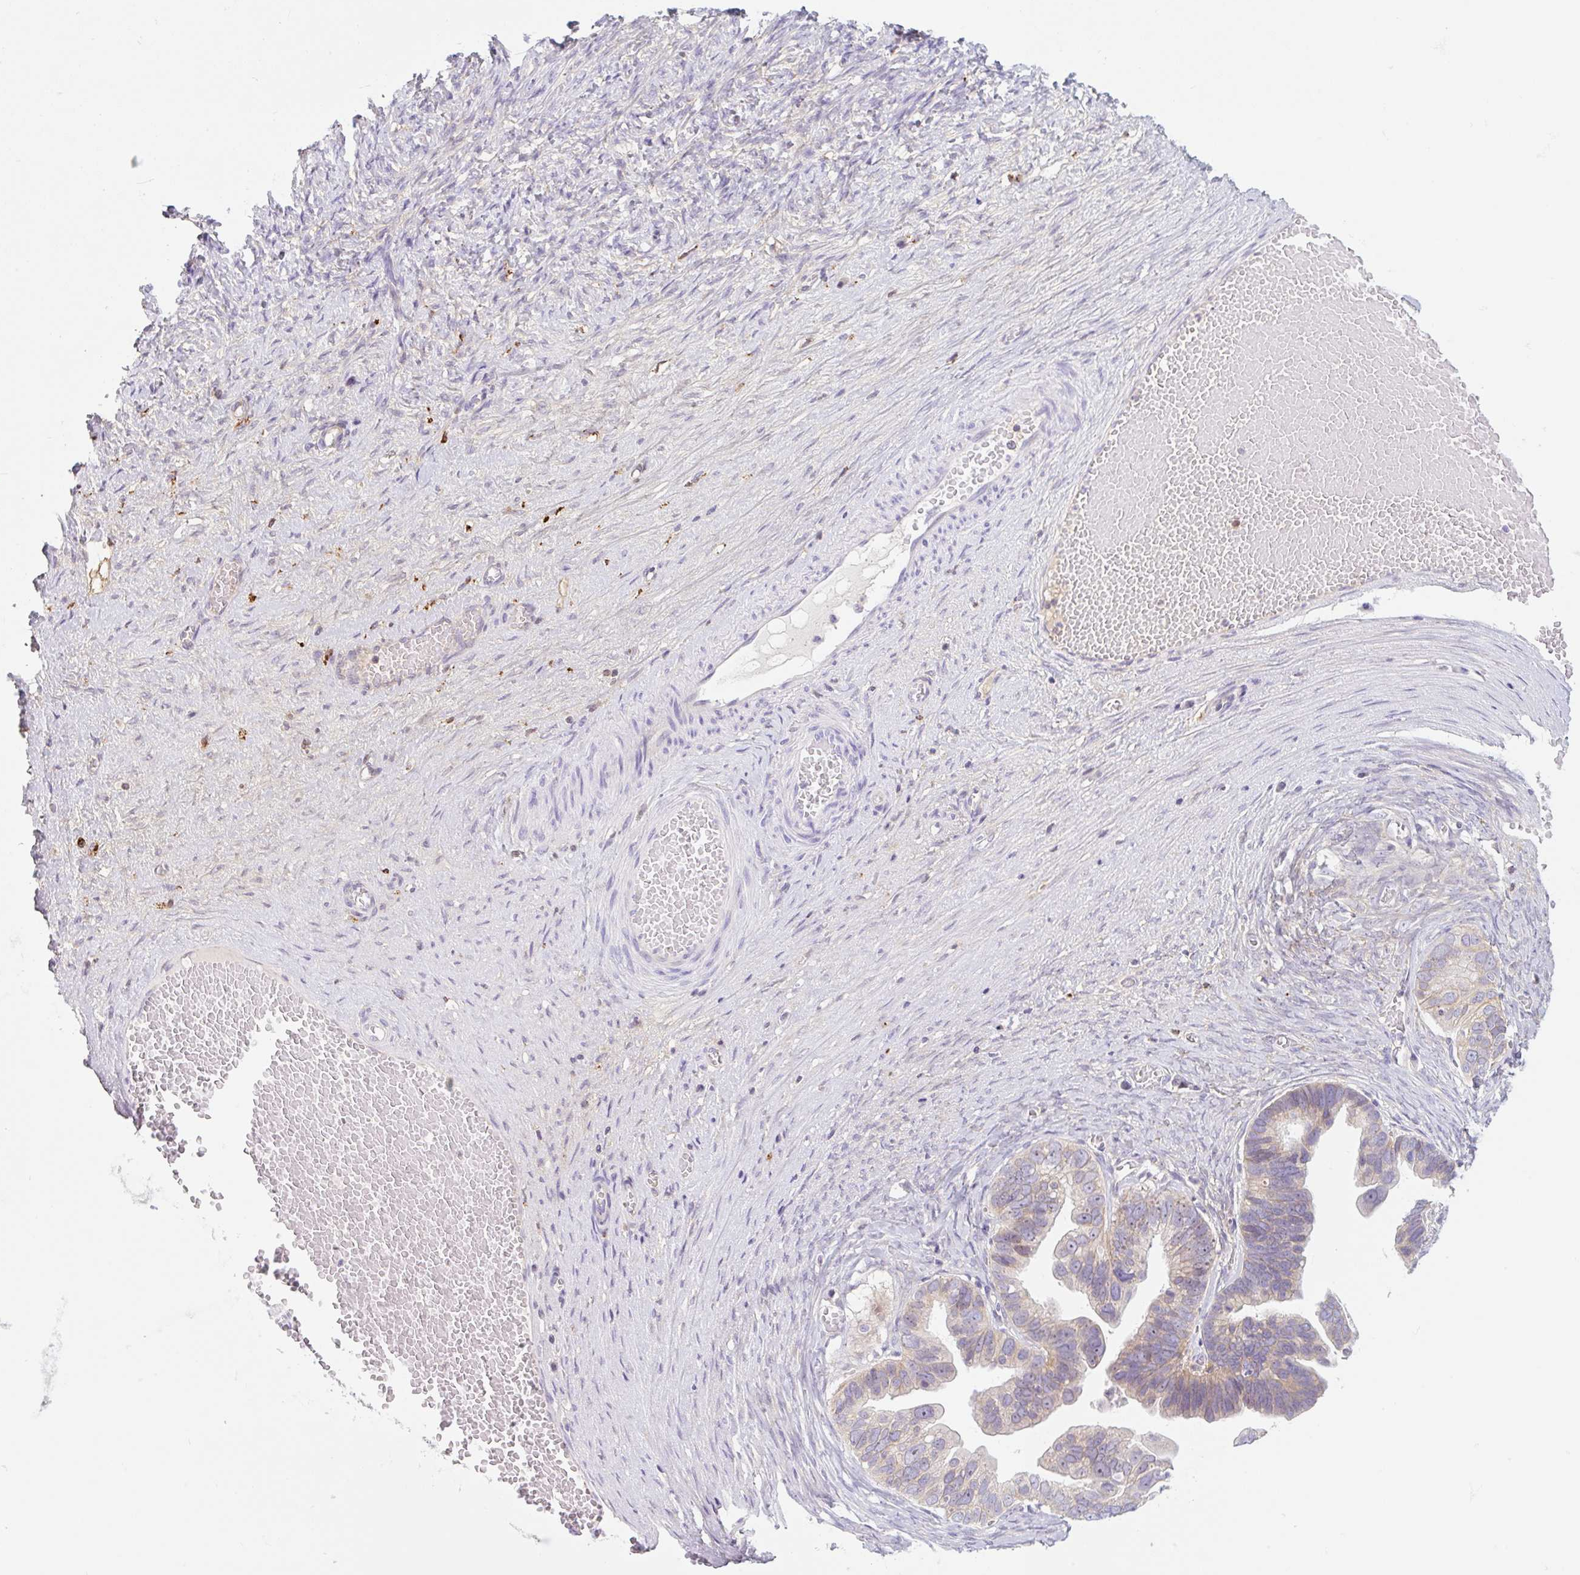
{"staining": {"intensity": "weak", "quantity": "25%-75%", "location": "cytoplasmic/membranous"}, "tissue": "ovarian cancer", "cell_type": "Tumor cells", "image_type": "cancer", "snomed": [{"axis": "morphology", "description": "Cystadenocarcinoma, serous, NOS"}, {"axis": "topography", "description": "Ovary"}], "caption": "An immunohistochemistry photomicrograph of tumor tissue is shown. Protein staining in brown shows weak cytoplasmic/membranous positivity in ovarian serous cystadenocarcinoma within tumor cells.", "gene": "LYVE1", "patient": {"sex": "female", "age": 56}}